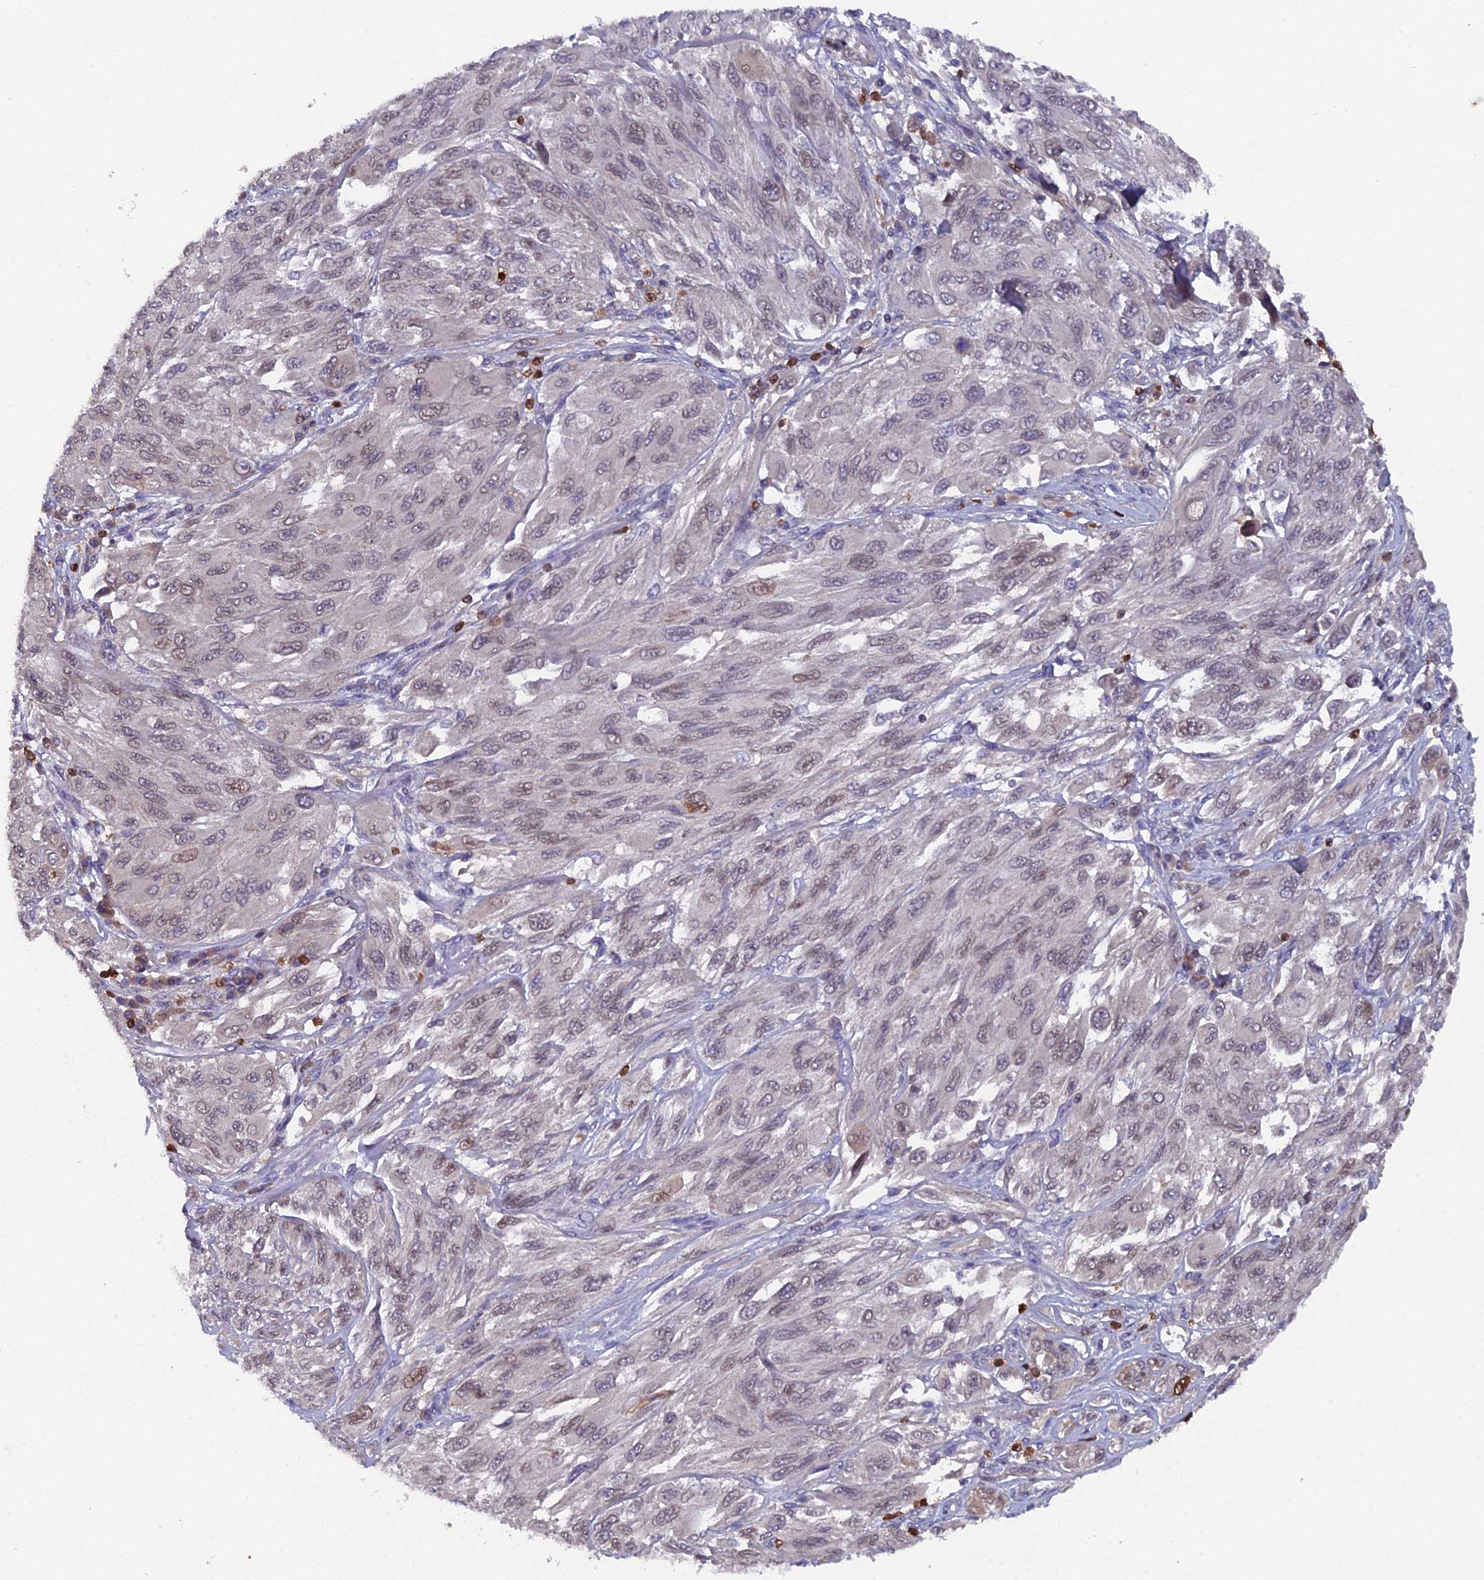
{"staining": {"intensity": "weak", "quantity": "25%-75%", "location": "nuclear"}, "tissue": "melanoma", "cell_type": "Tumor cells", "image_type": "cancer", "snomed": [{"axis": "morphology", "description": "Malignant melanoma, NOS"}, {"axis": "topography", "description": "Skin"}], "caption": "A brown stain shows weak nuclear staining of a protein in melanoma tumor cells.", "gene": "GALK2", "patient": {"sex": "female", "age": 91}}